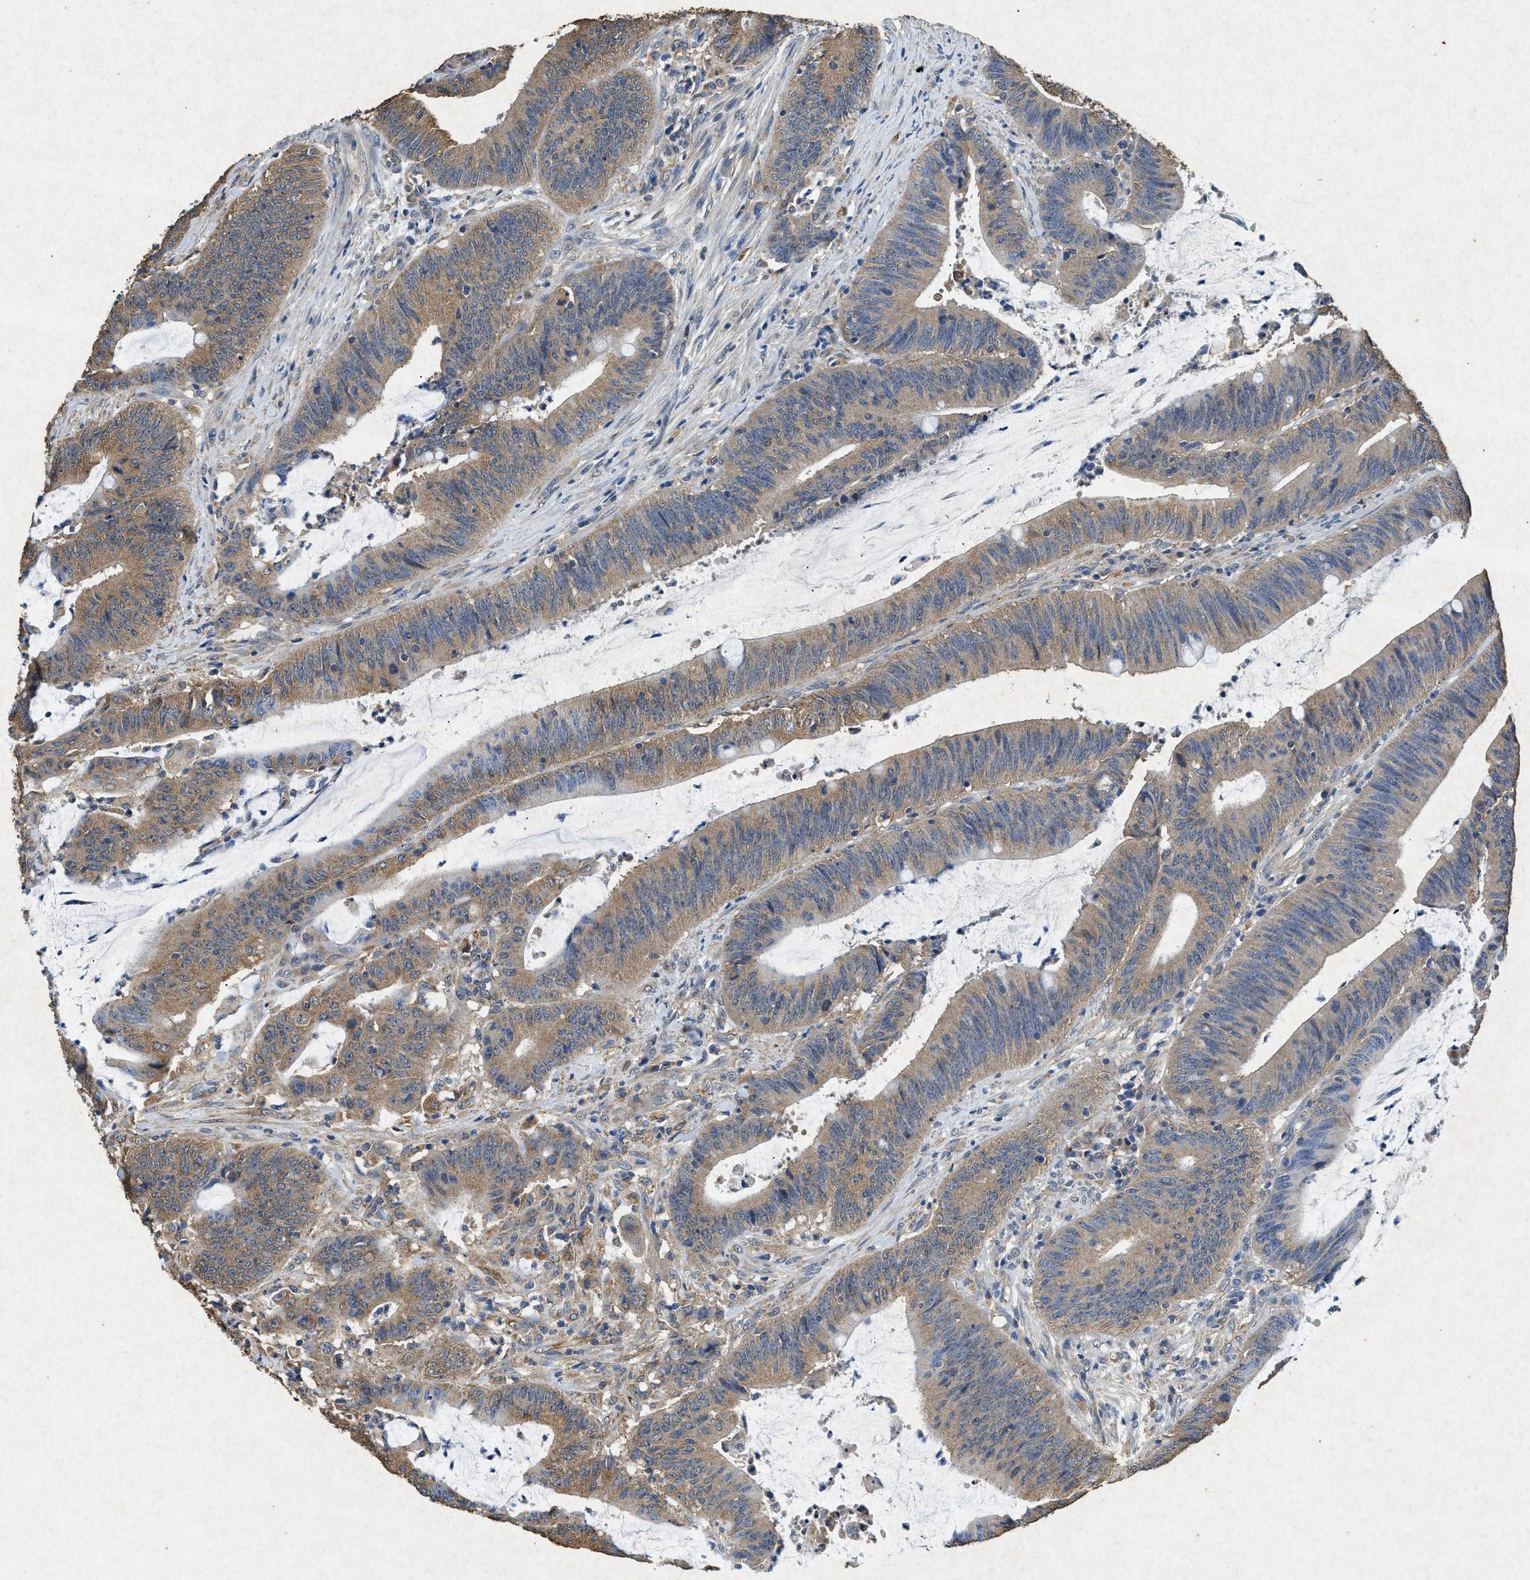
{"staining": {"intensity": "moderate", "quantity": ">75%", "location": "cytoplasmic/membranous"}, "tissue": "colorectal cancer", "cell_type": "Tumor cells", "image_type": "cancer", "snomed": [{"axis": "morphology", "description": "Normal tissue, NOS"}, {"axis": "morphology", "description": "Adenocarcinoma, NOS"}, {"axis": "topography", "description": "Rectum"}], "caption": "This is an image of immunohistochemistry (IHC) staining of adenocarcinoma (colorectal), which shows moderate expression in the cytoplasmic/membranous of tumor cells.", "gene": "CDK15", "patient": {"sex": "female", "age": 66}}